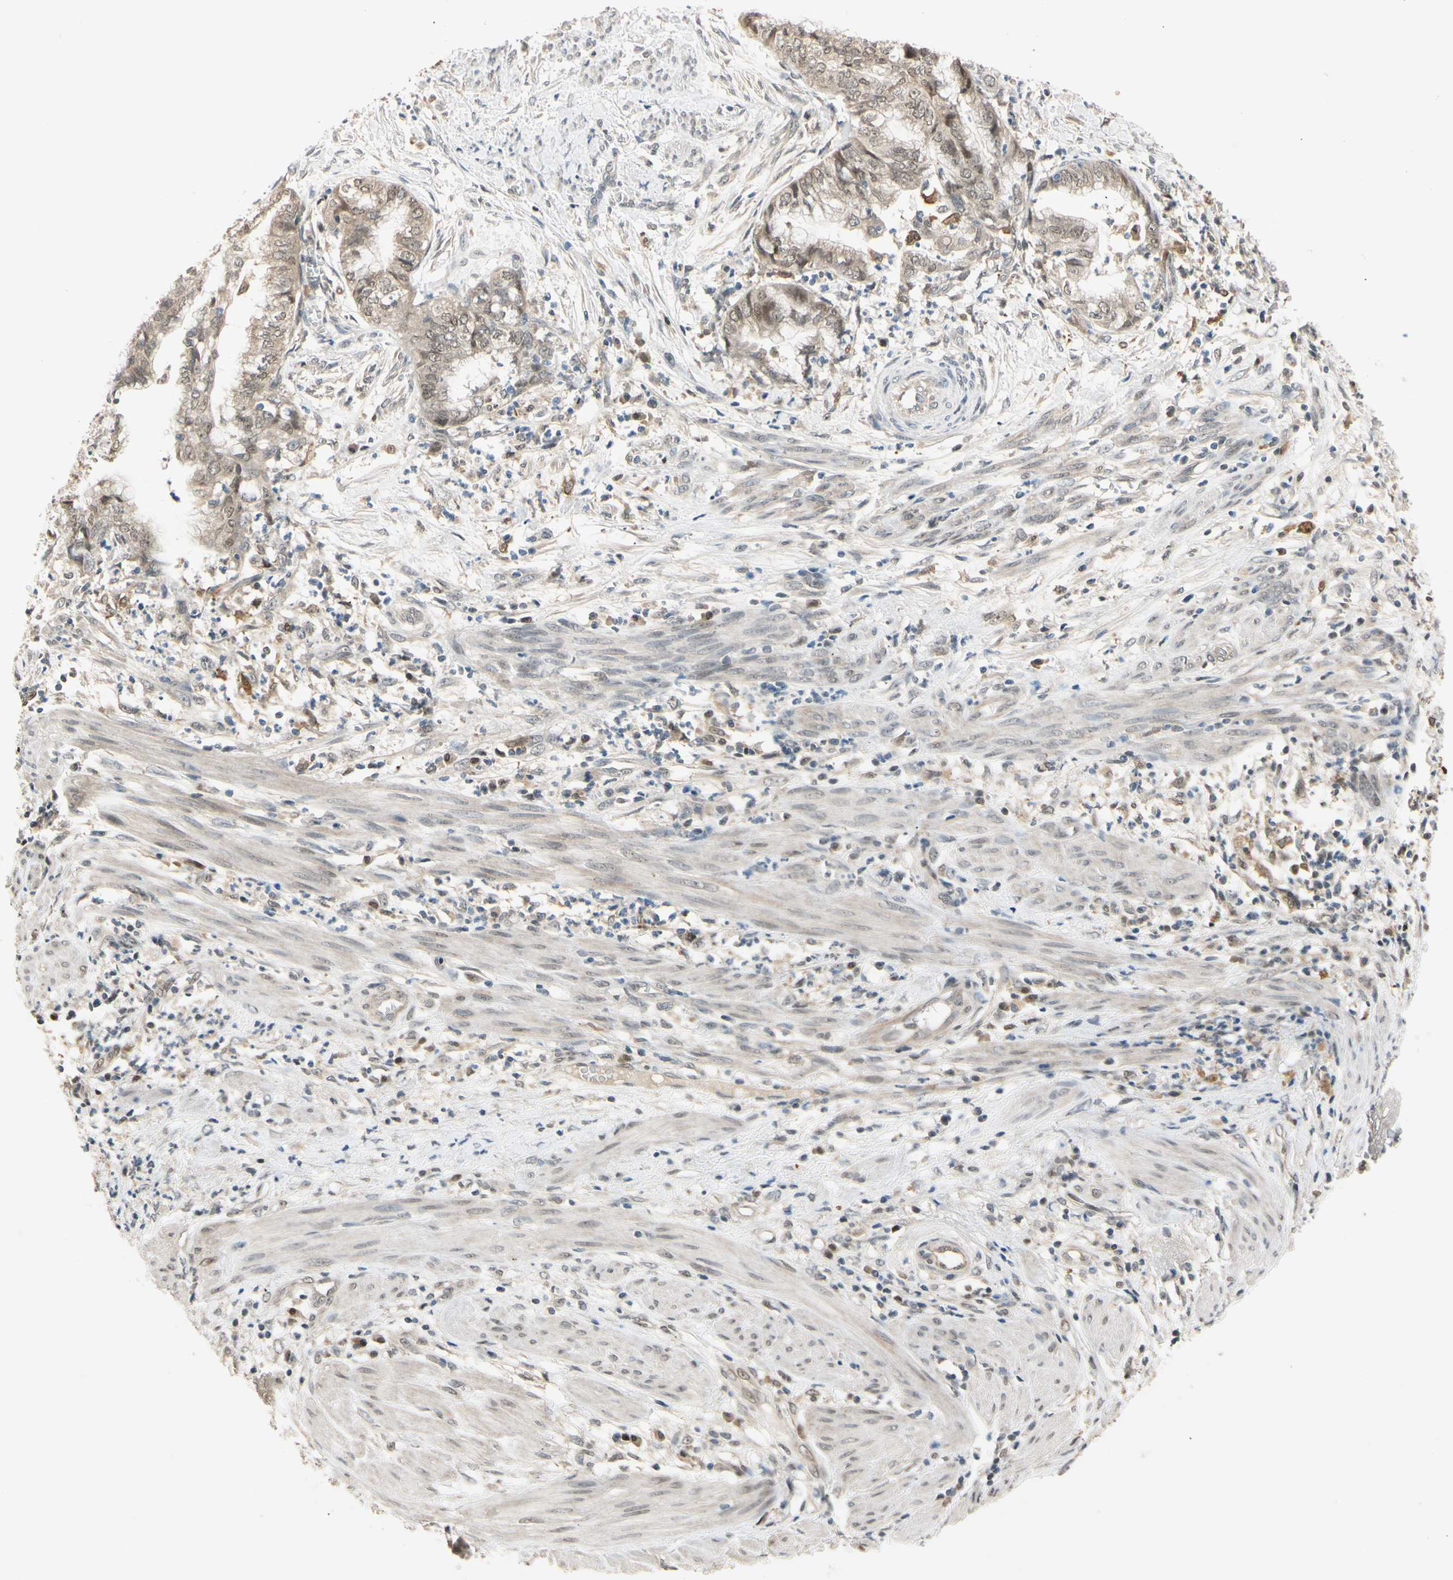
{"staining": {"intensity": "moderate", "quantity": ">75%", "location": "cytoplasmic/membranous,nuclear"}, "tissue": "endometrial cancer", "cell_type": "Tumor cells", "image_type": "cancer", "snomed": [{"axis": "morphology", "description": "Necrosis, NOS"}, {"axis": "morphology", "description": "Adenocarcinoma, NOS"}, {"axis": "topography", "description": "Endometrium"}], "caption": "IHC of human adenocarcinoma (endometrial) displays medium levels of moderate cytoplasmic/membranous and nuclear positivity in approximately >75% of tumor cells.", "gene": "RIOX2", "patient": {"sex": "female", "age": 79}}